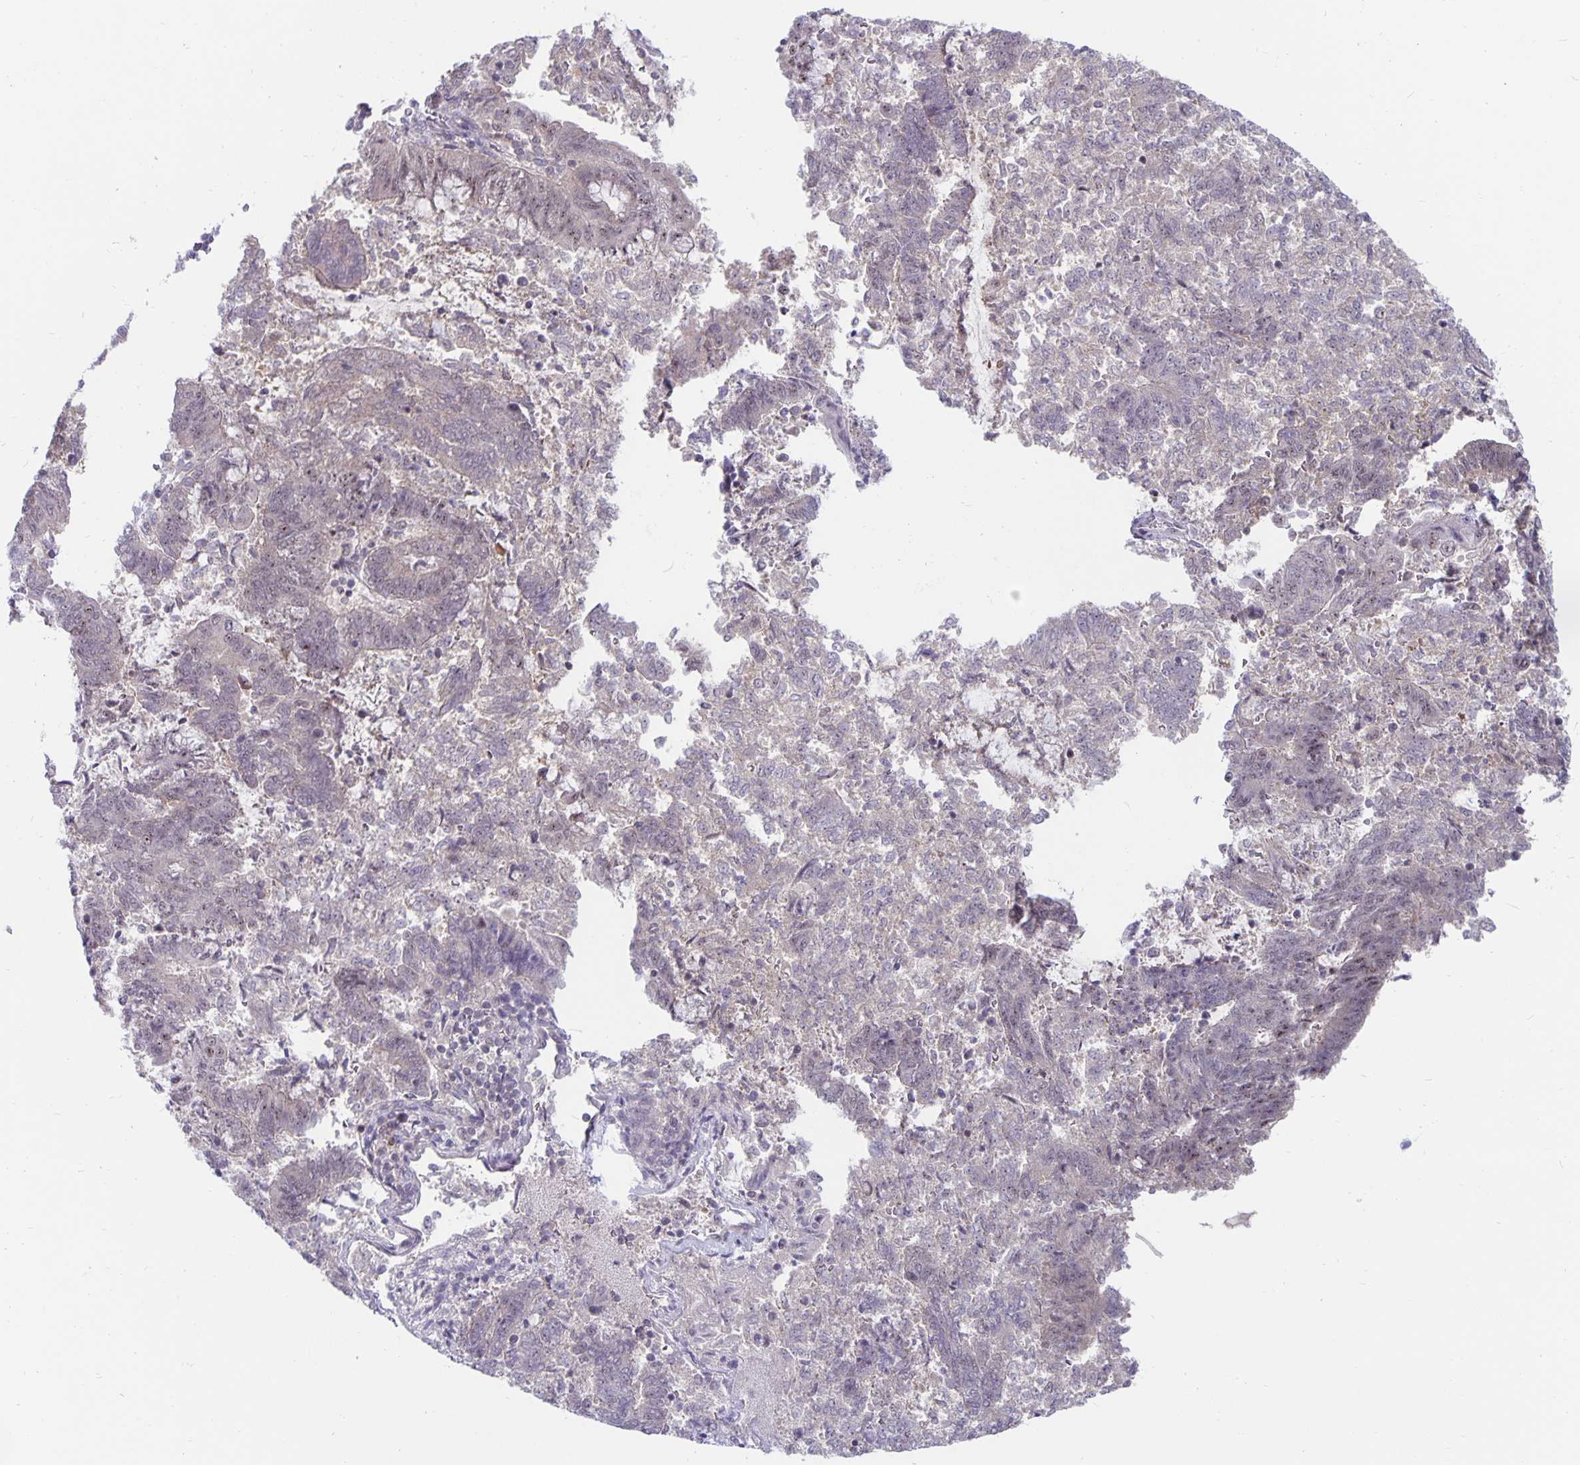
{"staining": {"intensity": "negative", "quantity": "none", "location": "none"}, "tissue": "endometrial cancer", "cell_type": "Tumor cells", "image_type": "cancer", "snomed": [{"axis": "morphology", "description": "Adenocarcinoma, NOS"}, {"axis": "topography", "description": "Endometrium"}], "caption": "Immunohistochemistry of endometrial cancer (adenocarcinoma) demonstrates no staining in tumor cells.", "gene": "EXOC6B", "patient": {"sex": "female", "age": 65}}